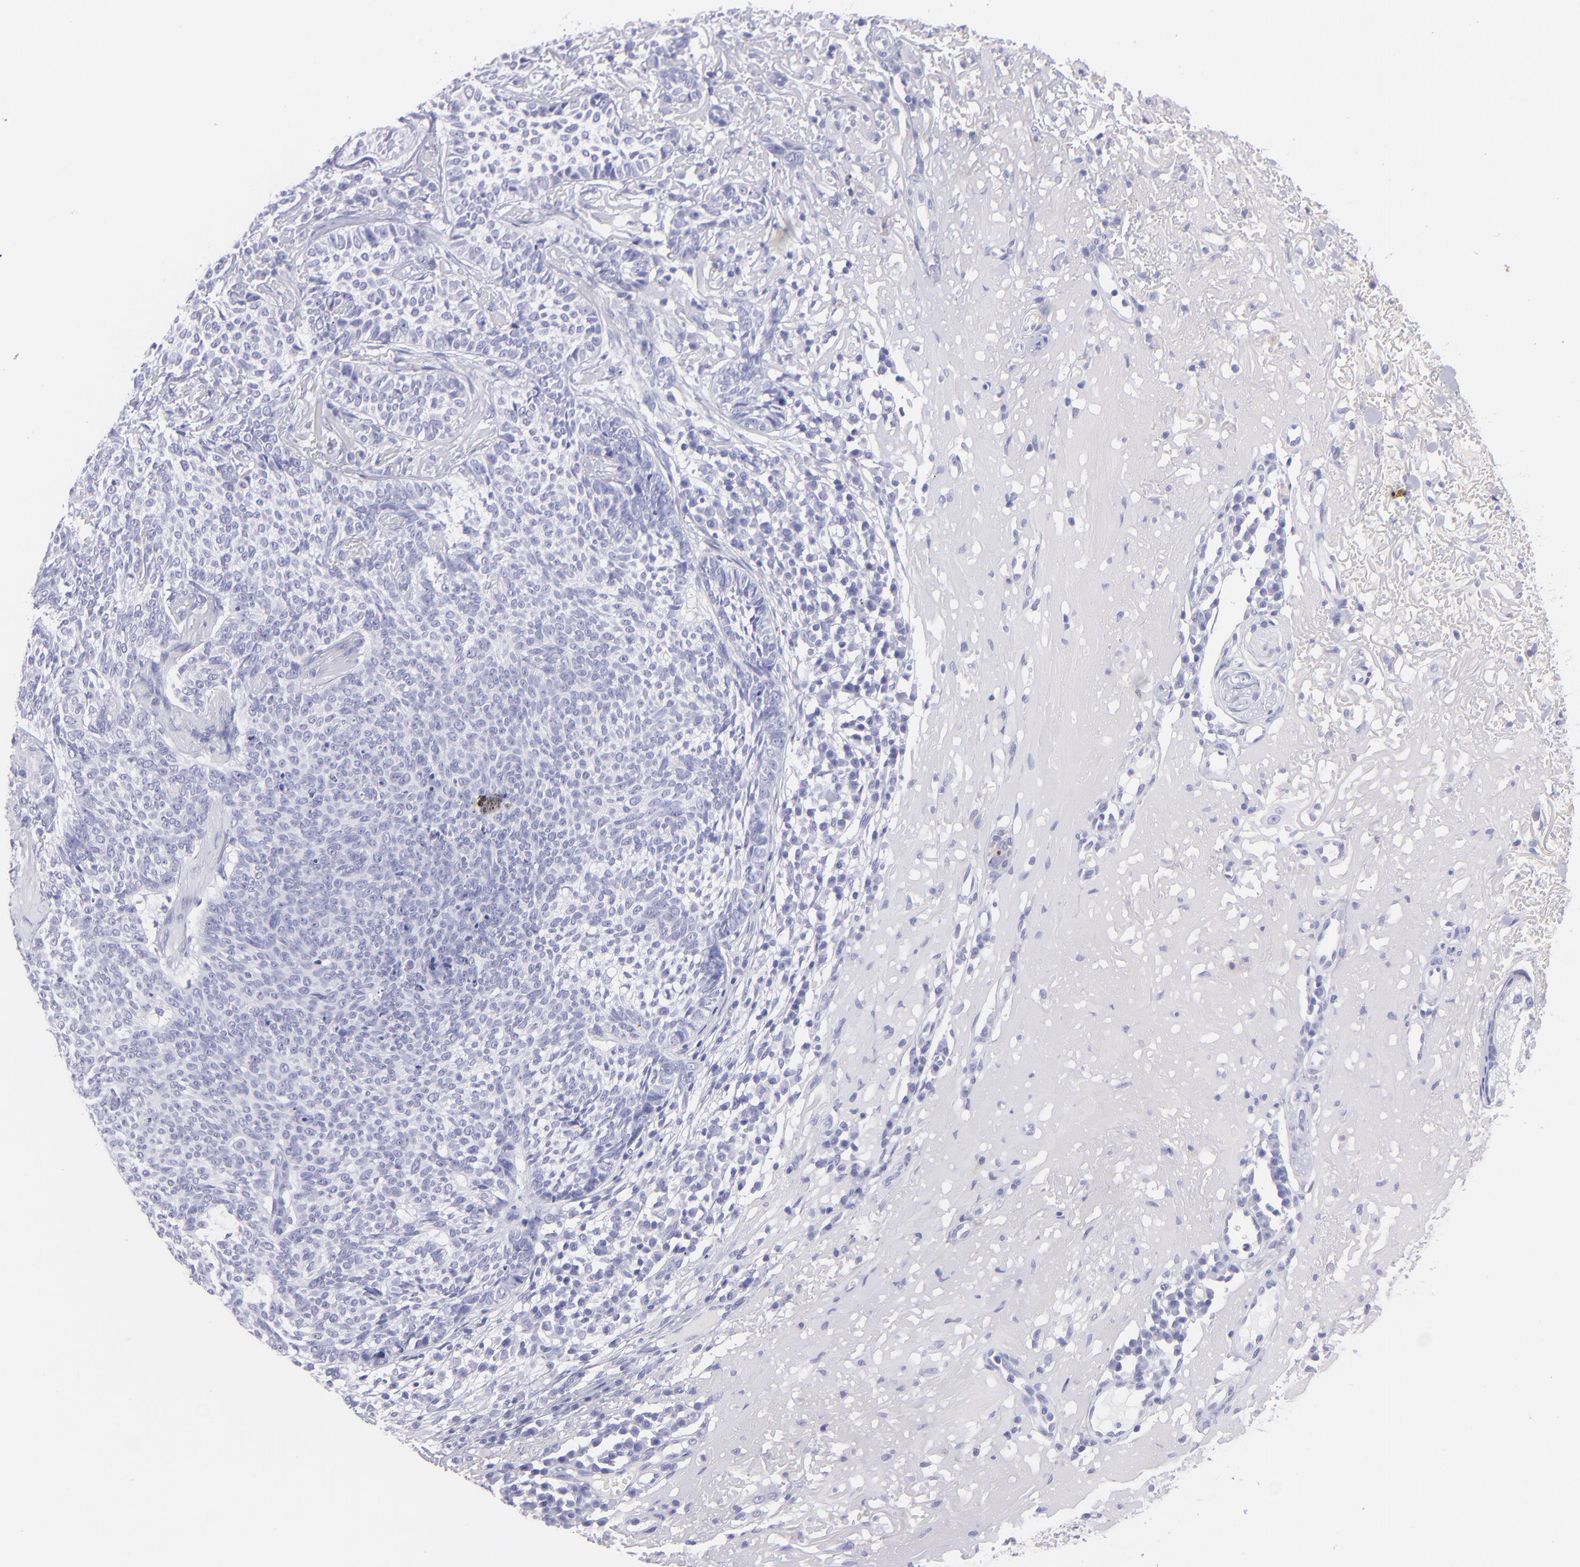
{"staining": {"intensity": "negative", "quantity": "none", "location": "none"}, "tissue": "skin cancer", "cell_type": "Tumor cells", "image_type": "cancer", "snomed": [{"axis": "morphology", "description": "Basal cell carcinoma"}, {"axis": "topography", "description": "Skin"}], "caption": "Skin cancer (basal cell carcinoma) stained for a protein using immunohistochemistry shows no expression tumor cells.", "gene": "PIP", "patient": {"sex": "female", "age": 89}}